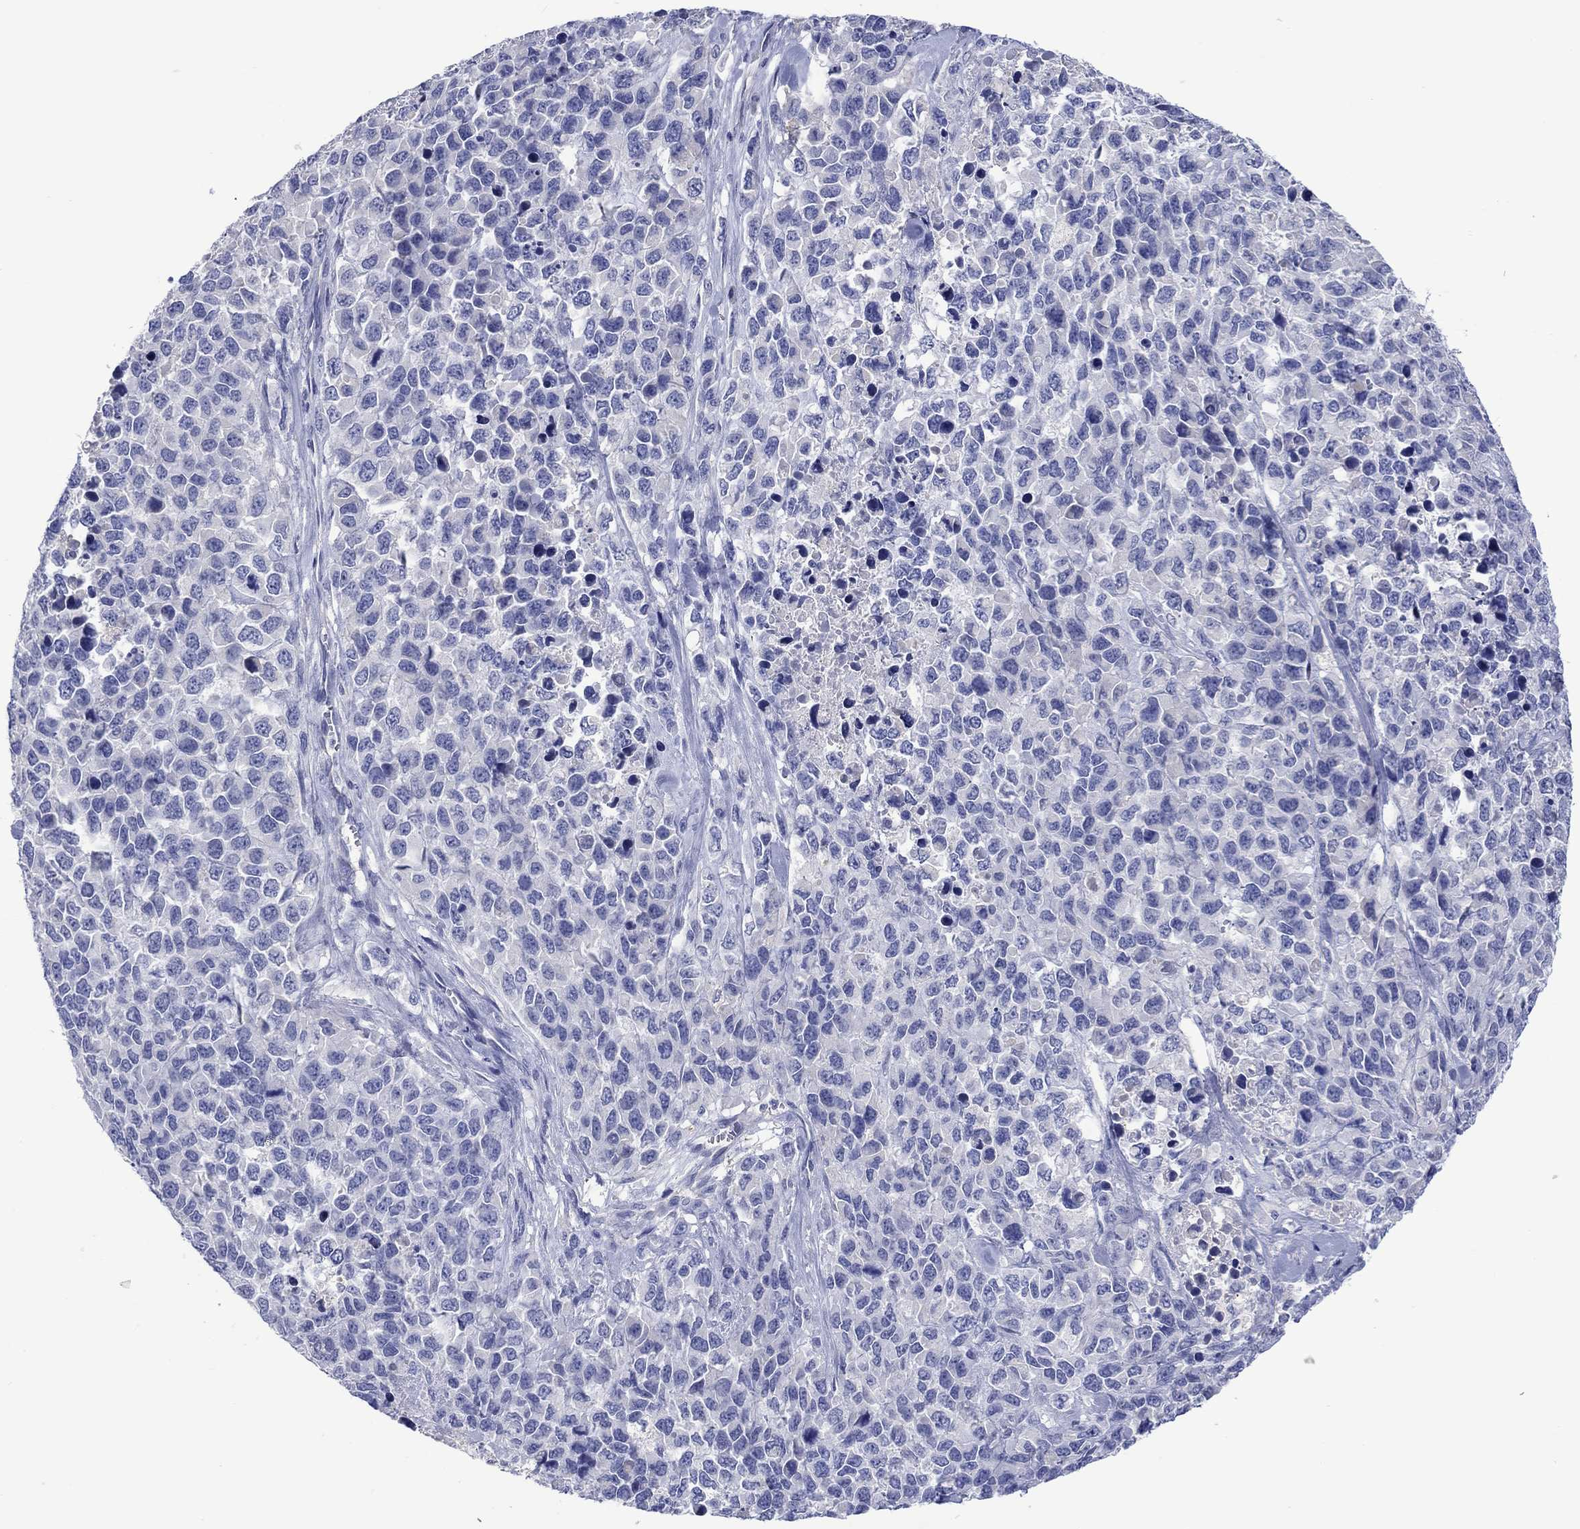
{"staining": {"intensity": "negative", "quantity": "none", "location": "none"}, "tissue": "melanoma", "cell_type": "Tumor cells", "image_type": "cancer", "snomed": [{"axis": "morphology", "description": "Malignant melanoma, Metastatic site"}, {"axis": "topography", "description": "Skin"}], "caption": "Protein analysis of melanoma displays no significant staining in tumor cells.", "gene": "TOMM20L", "patient": {"sex": "male", "age": 84}}